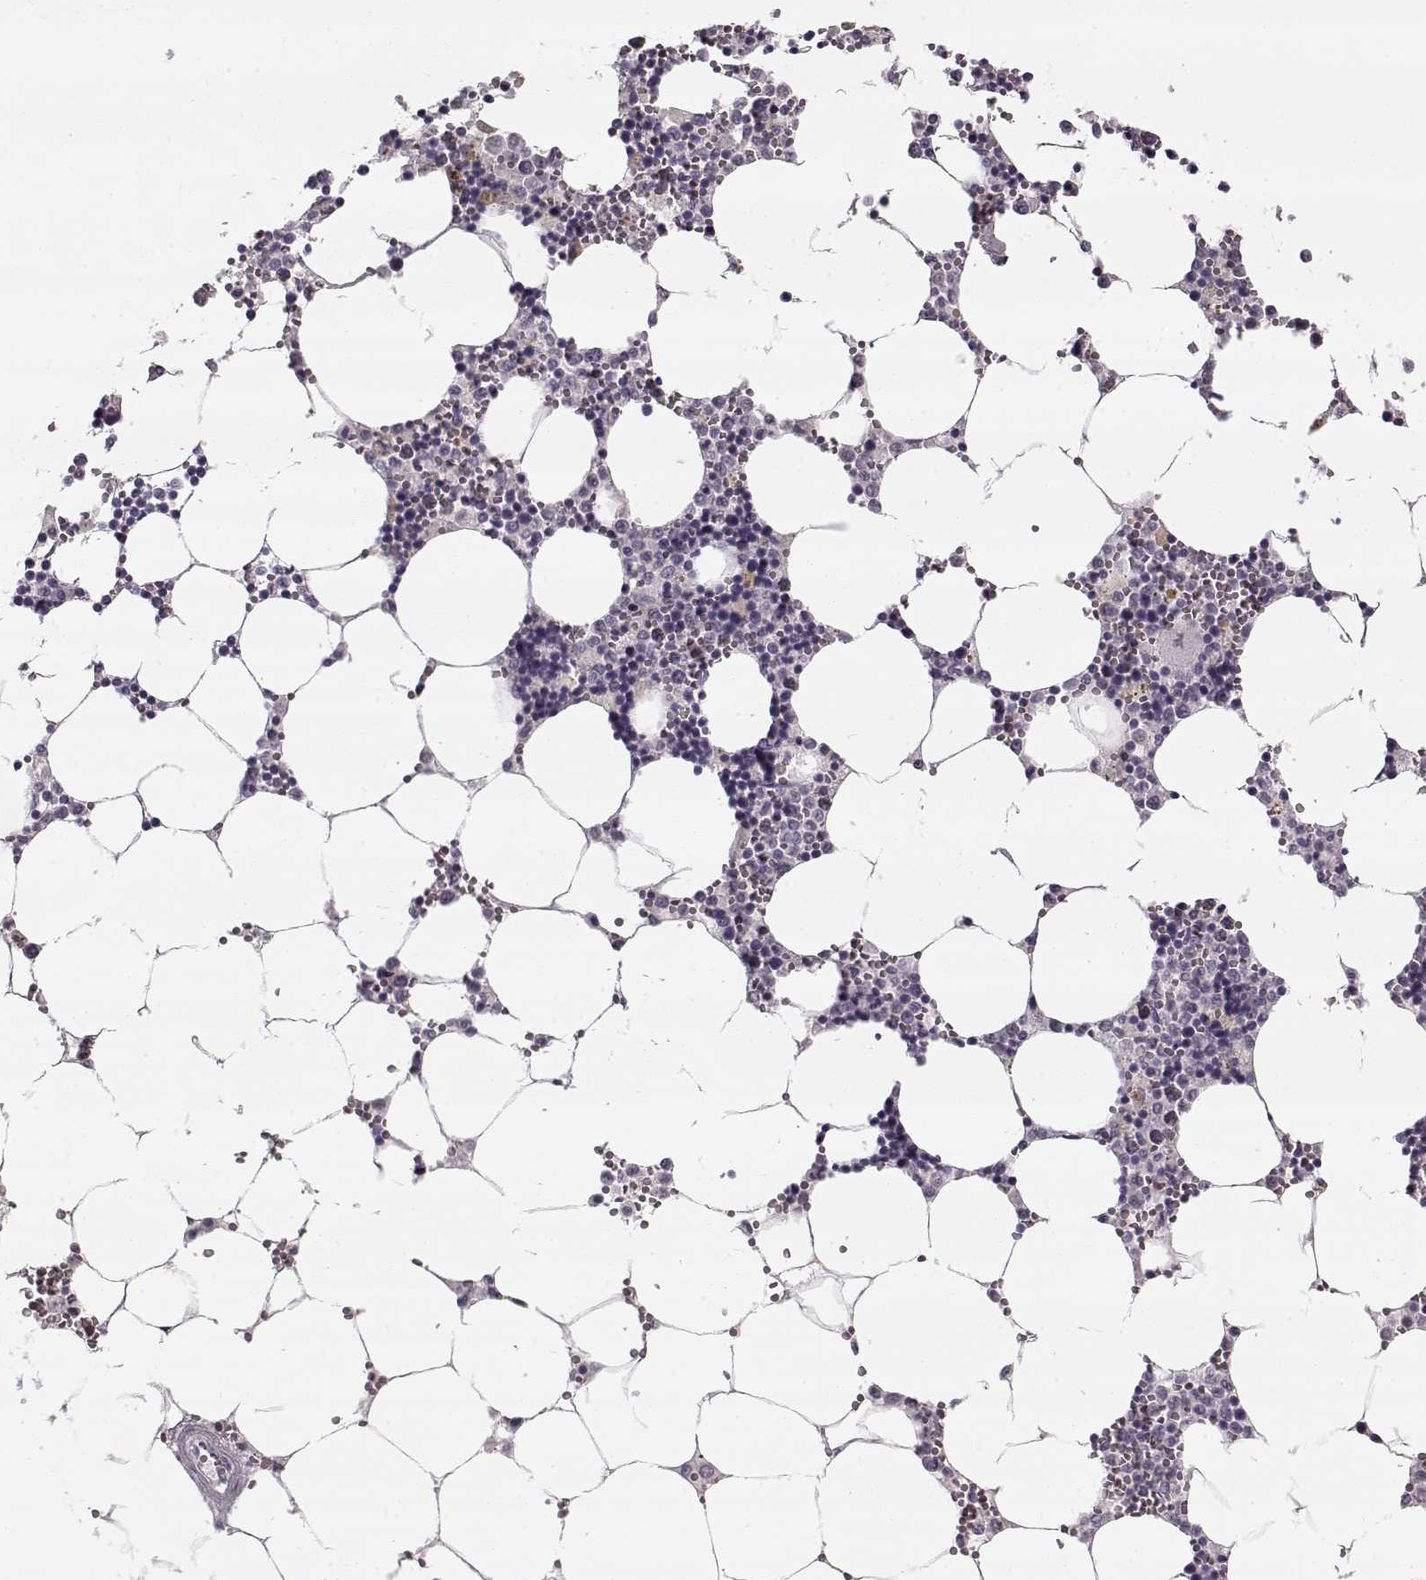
{"staining": {"intensity": "negative", "quantity": "none", "location": "none"}, "tissue": "bone marrow", "cell_type": "Hematopoietic cells", "image_type": "normal", "snomed": [{"axis": "morphology", "description": "Normal tissue, NOS"}, {"axis": "topography", "description": "Bone marrow"}], "caption": "DAB immunohistochemical staining of unremarkable bone marrow displays no significant expression in hematopoietic cells. (Immunohistochemistry (ihc), brightfield microscopy, high magnification).", "gene": "PNMT", "patient": {"sex": "male", "age": 54}}